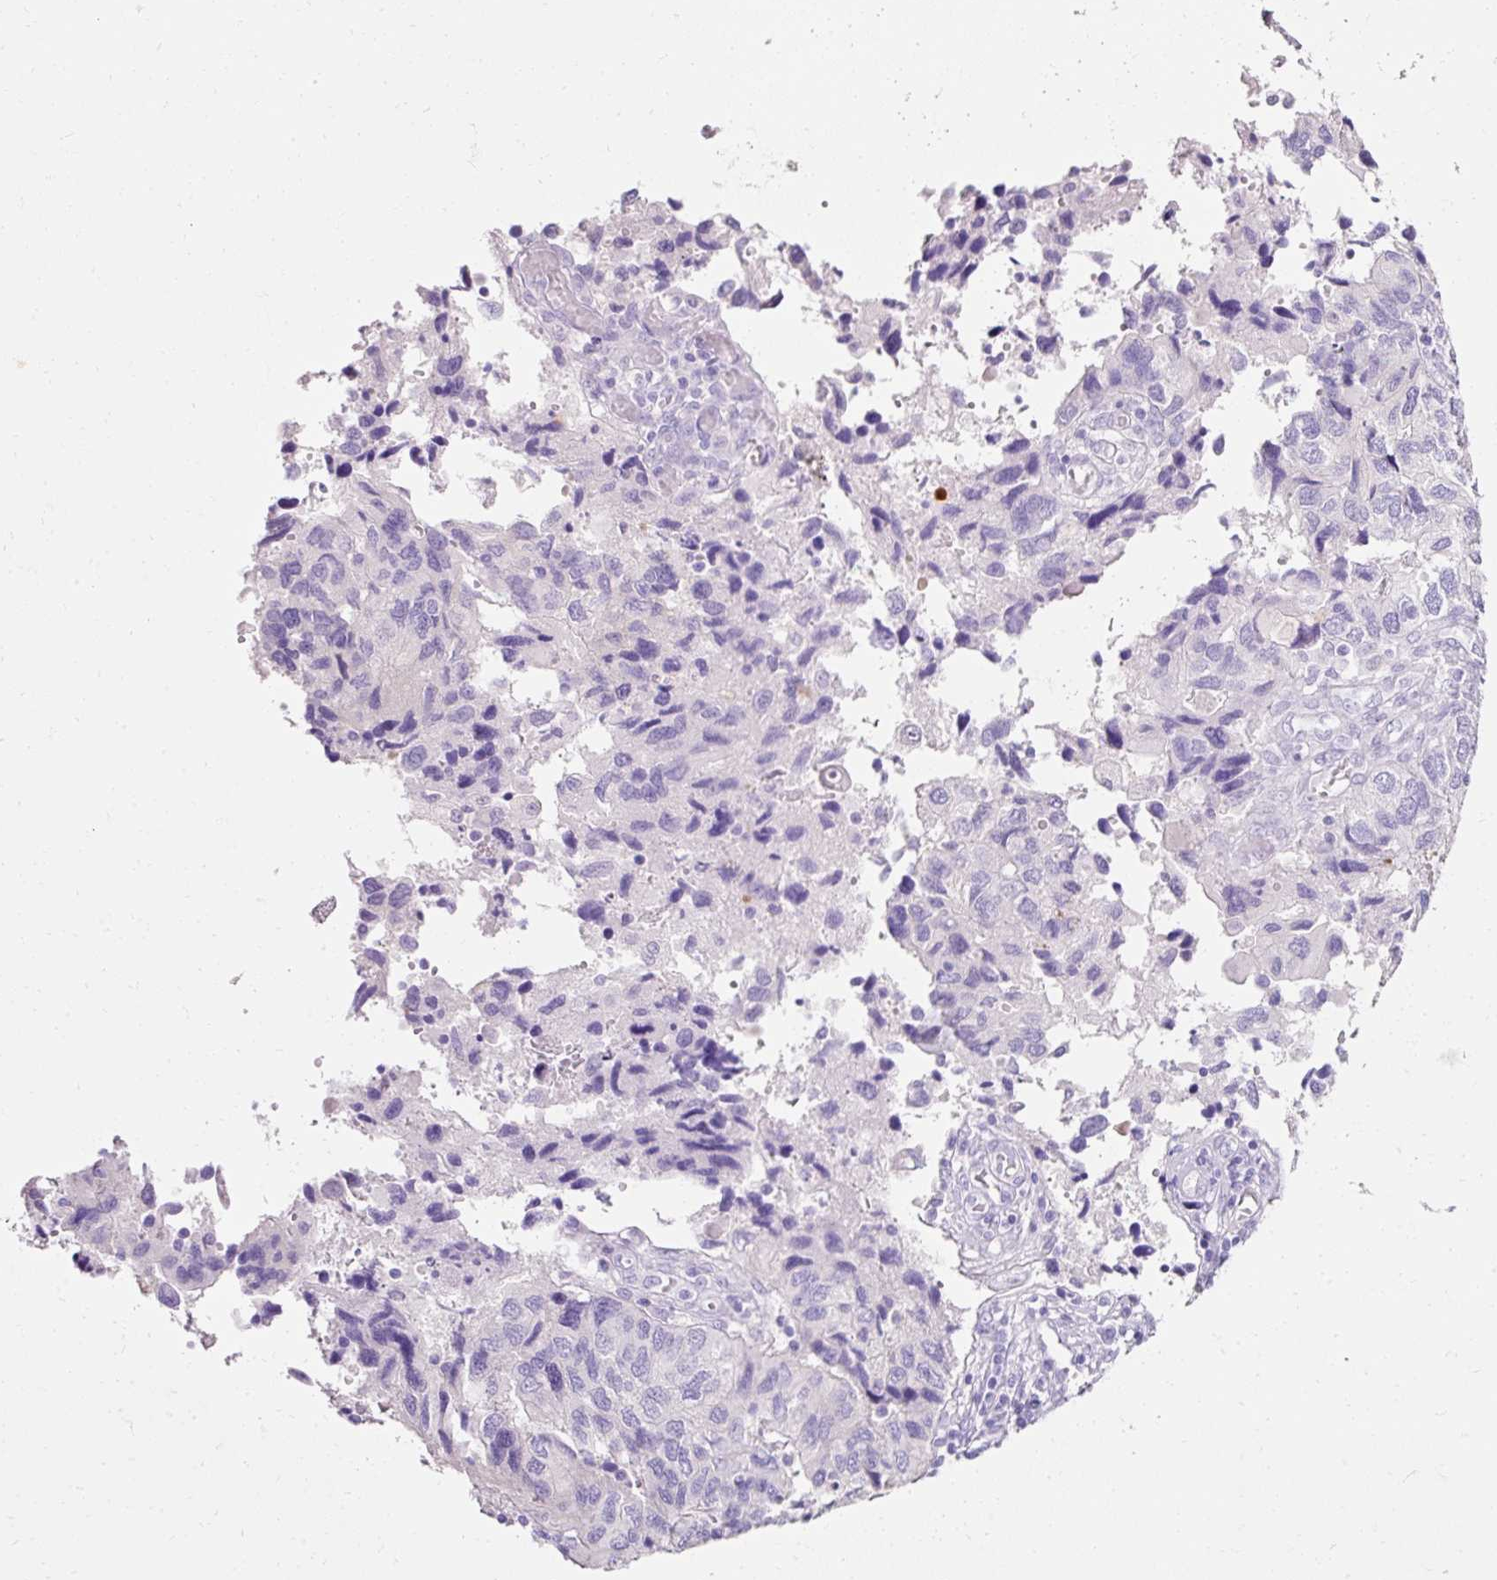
{"staining": {"intensity": "negative", "quantity": "none", "location": "none"}, "tissue": "endometrial cancer", "cell_type": "Tumor cells", "image_type": "cancer", "snomed": [{"axis": "morphology", "description": "Carcinoma, NOS"}, {"axis": "topography", "description": "Uterus"}], "caption": "The IHC photomicrograph has no significant staining in tumor cells of endometrial cancer tissue. Brightfield microscopy of immunohistochemistry stained with DAB (3,3'-diaminobenzidine) (brown) and hematoxylin (blue), captured at high magnification.", "gene": "PLPP2", "patient": {"sex": "female", "age": 76}}